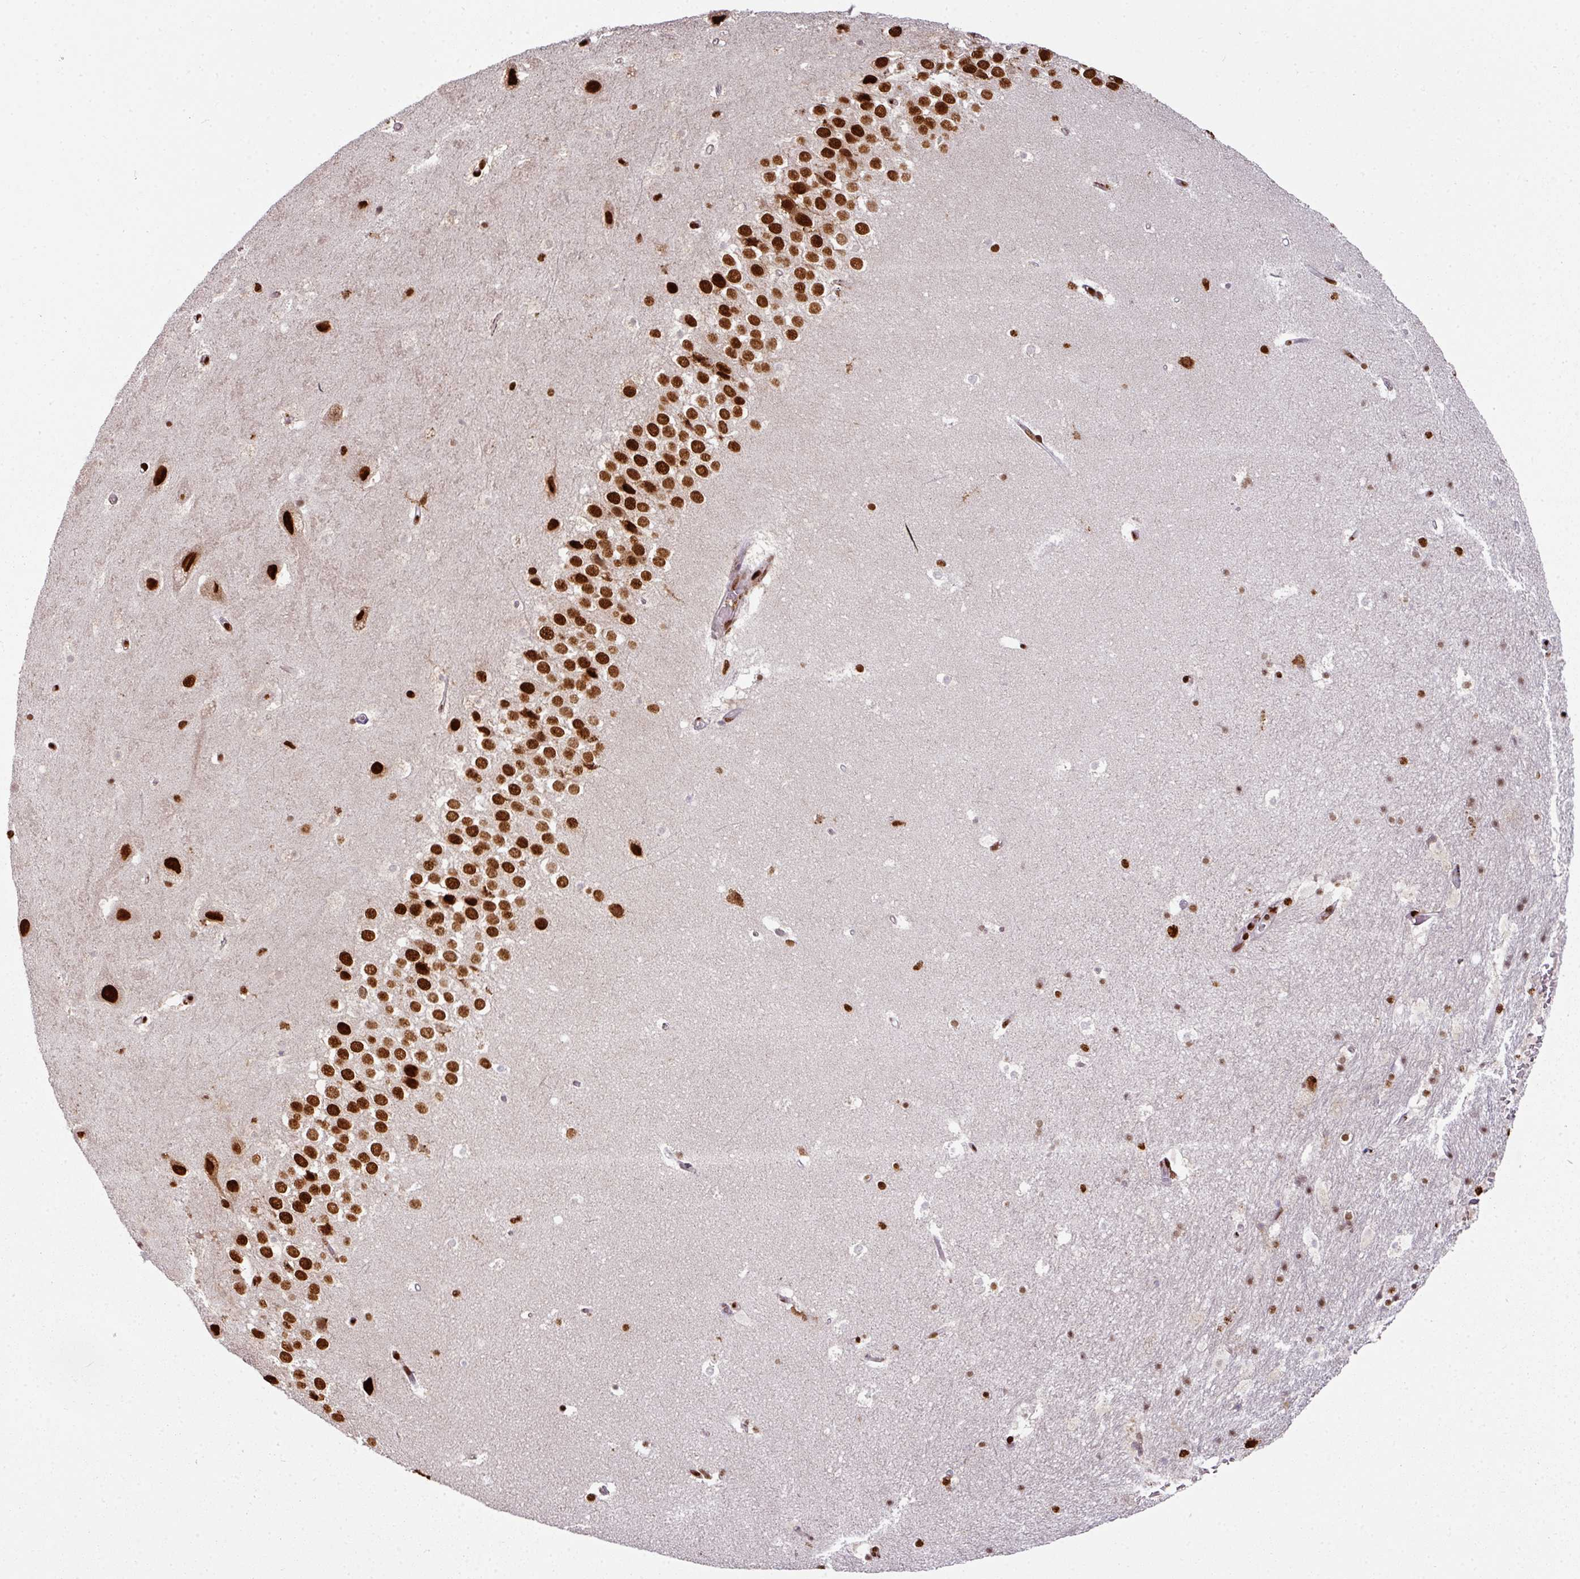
{"staining": {"intensity": "strong", "quantity": "25%-75%", "location": "nuclear"}, "tissue": "hippocampus", "cell_type": "Glial cells", "image_type": "normal", "snomed": [{"axis": "morphology", "description": "Normal tissue, NOS"}, {"axis": "topography", "description": "Hippocampus"}], "caption": "Hippocampus stained with a protein marker reveals strong staining in glial cells.", "gene": "SIK3", "patient": {"sex": "male", "age": 37}}